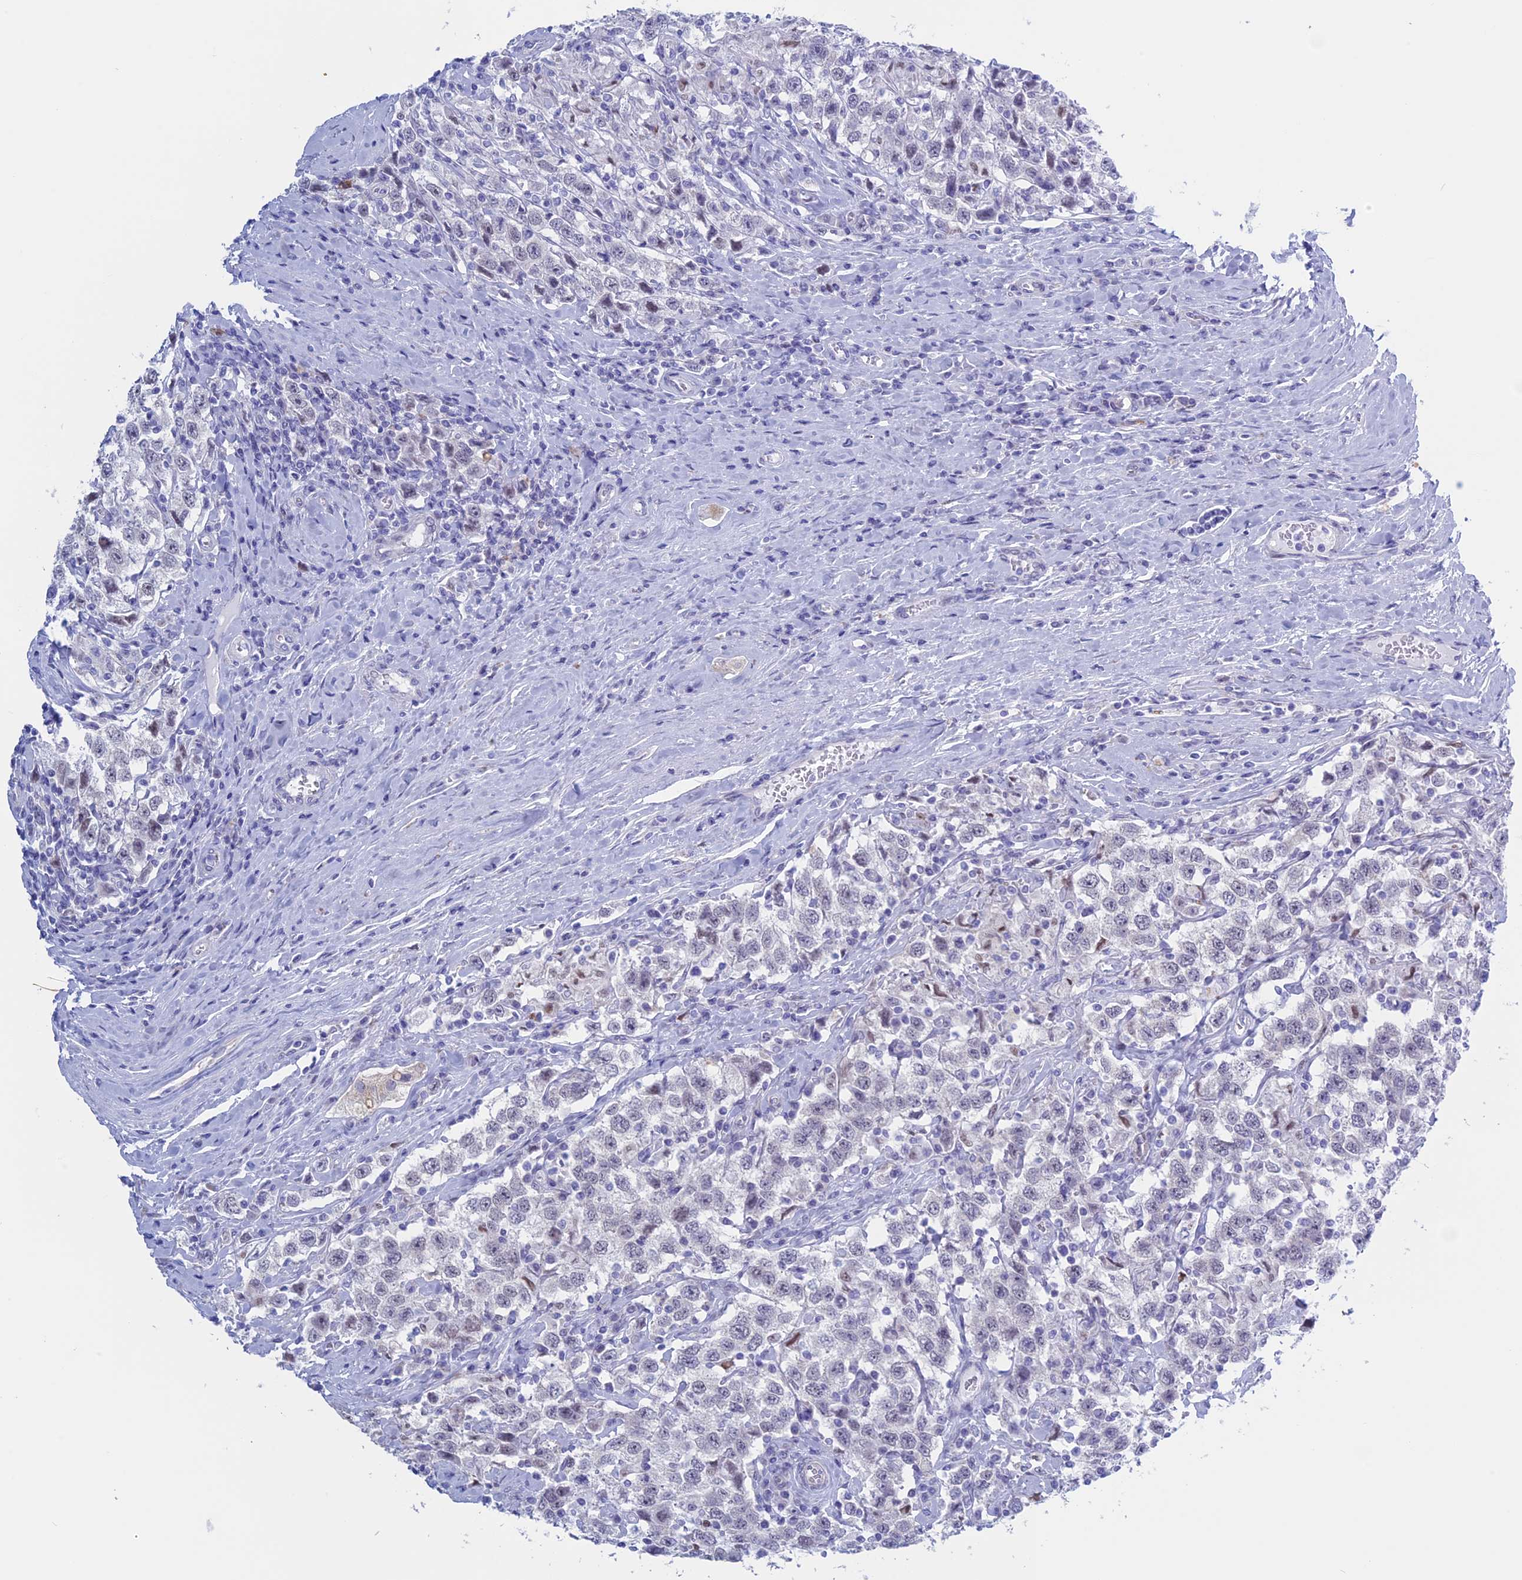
{"staining": {"intensity": "negative", "quantity": "none", "location": "none"}, "tissue": "testis cancer", "cell_type": "Tumor cells", "image_type": "cancer", "snomed": [{"axis": "morphology", "description": "Seminoma, NOS"}, {"axis": "topography", "description": "Testis"}], "caption": "Testis seminoma stained for a protein using immunohistochemistry shows no expression tumor cells.", "gene": "LHFPL2", "patient": {"sex": "male", "age": 41}}